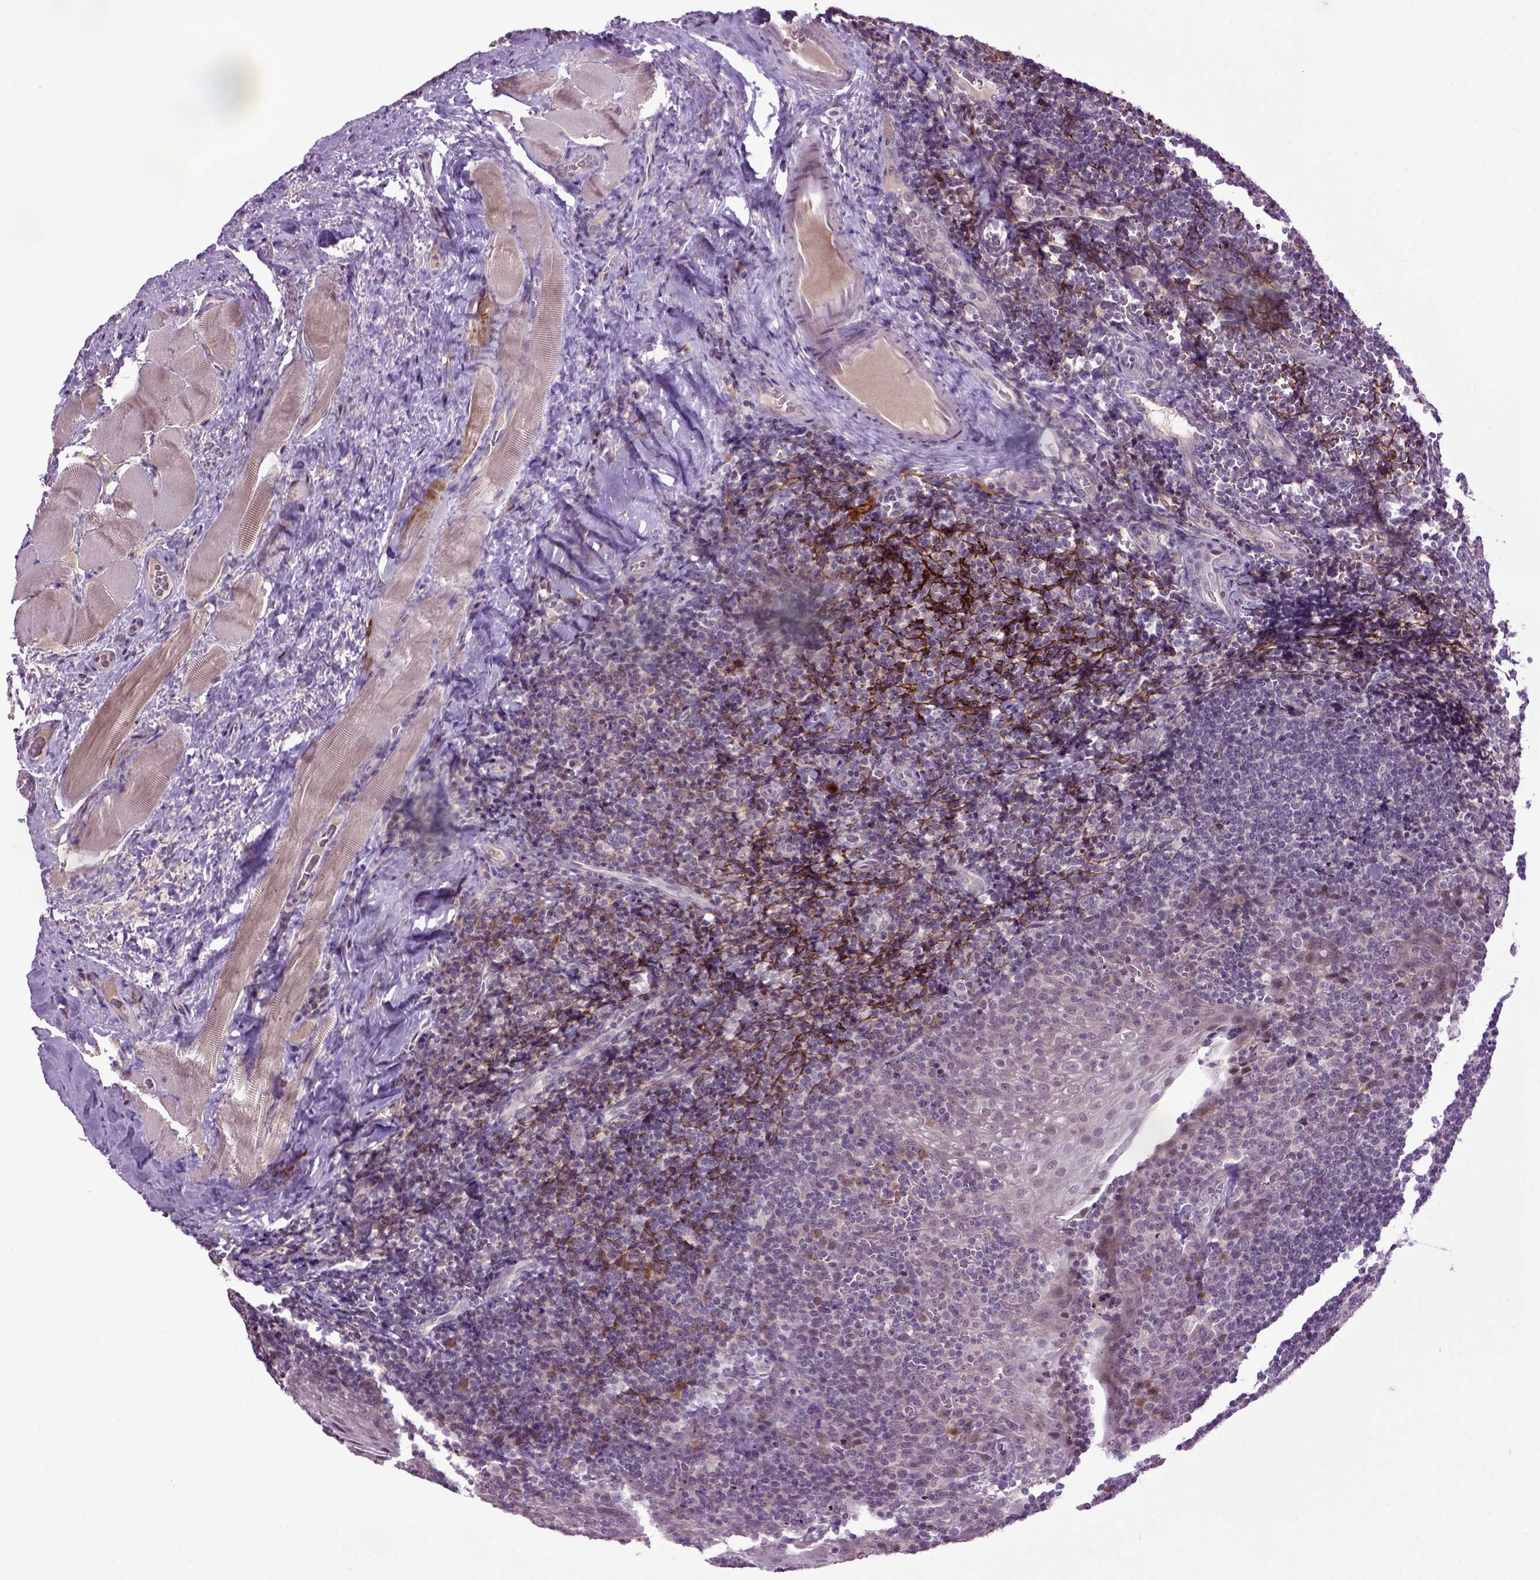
{"staining": {"intensity": "negative", "quantity": "none", "location": "none"}, "tissue": "tonsil", "cell_type": "Germinal center cells", "image_type": "normal", "snomed": [{"axis": "morphology", "description": "Normal tissue, NOS"}, {"axis": "morphology", "description": "Inflammation, NOS"}, {"axis": "topography", "description": "Tonsil"}], "caption": "Germinal center cells show no significant positivity in unremarkable tonsil. Brightfield microscopy of IHC stained with DAB (brown) and hematoxylin (blue), captured at high magnification.", "gene": "EMILIN3", "patient": {"sex": "female", "age": 31}}